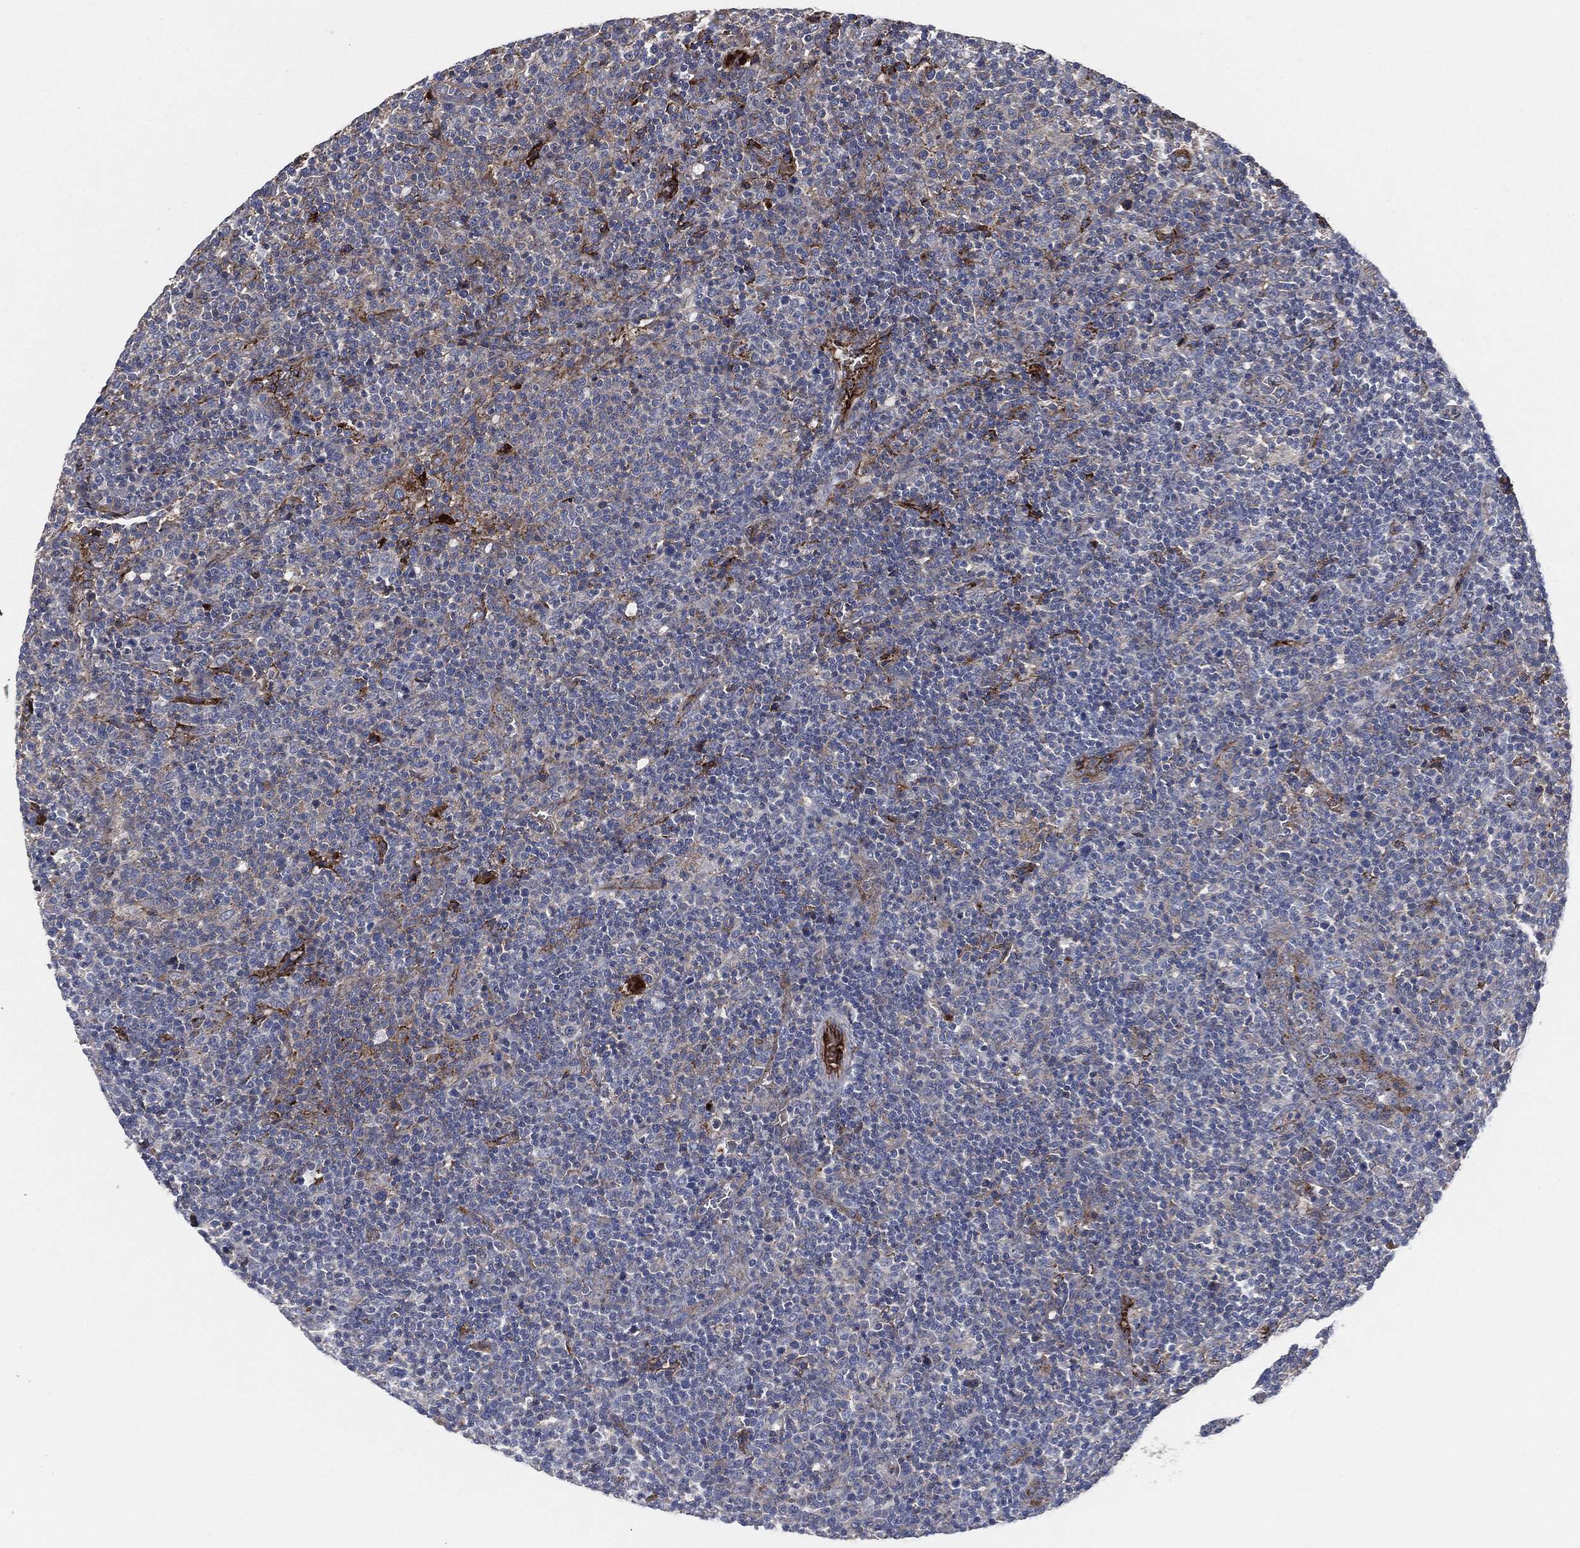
{"staining": {"intensity": "negative", "quantity": "none", "location": "none"}, "tissue": "lymphoma", "cell_type": "Tumor cells", "image_type": "cancer", "snomed": [{"axis": "morphology", "description": "Malignant lymphoma, non-Hodgkin's type, High grade"}, {"axis": "topography", "description": "Lymph node"}], "caption": "Immunohistochemistry (IHC) micrograph of neoplastic tissue: human high-grade malignant lymphoma, non-Hodgkin's type stained with DAB (3,3'-diaminobenzidine) exhibits no significant protein staining in tumor cells.", "gene": "APOB", "patient": {"sex": "male", "age": 61}}